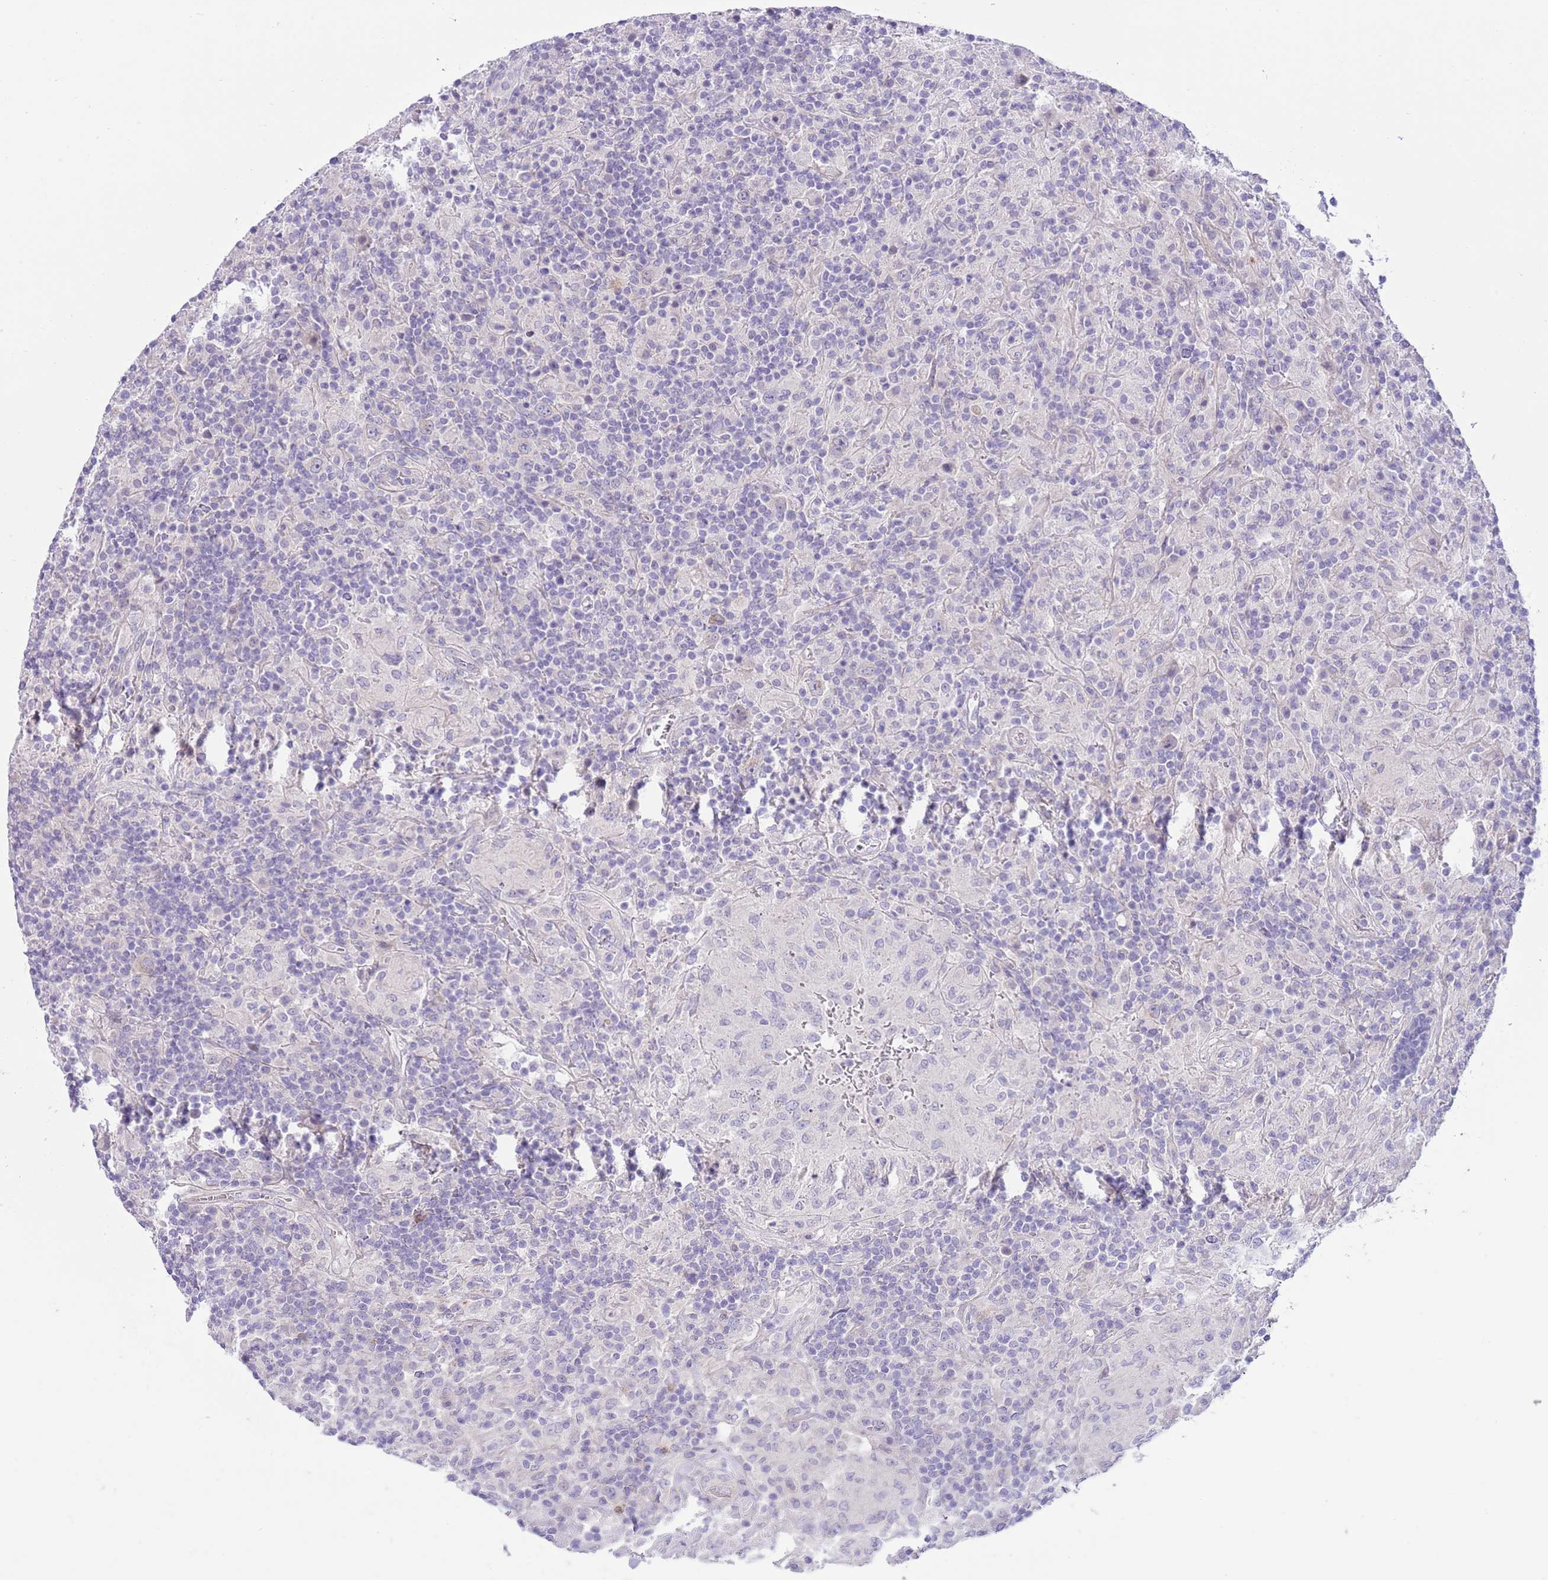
{"staining": {"intensity": "negative", "quantity": "none", "location": "none"}, "tissue": "lymphoma", "cell_type": "Tumor cells", "image_type": "cancer", "snomed": [{"axis": "morphology", "description": "Hodgkin's disease, NOS"}, {"axis": "topography", "description": "Lymph node"}], "caption": "Tumor cells show no significant protein staining in Hodgkin's disease.", "gene": "ZC4H2", "patient": {"sex": "male", "age": 70}}